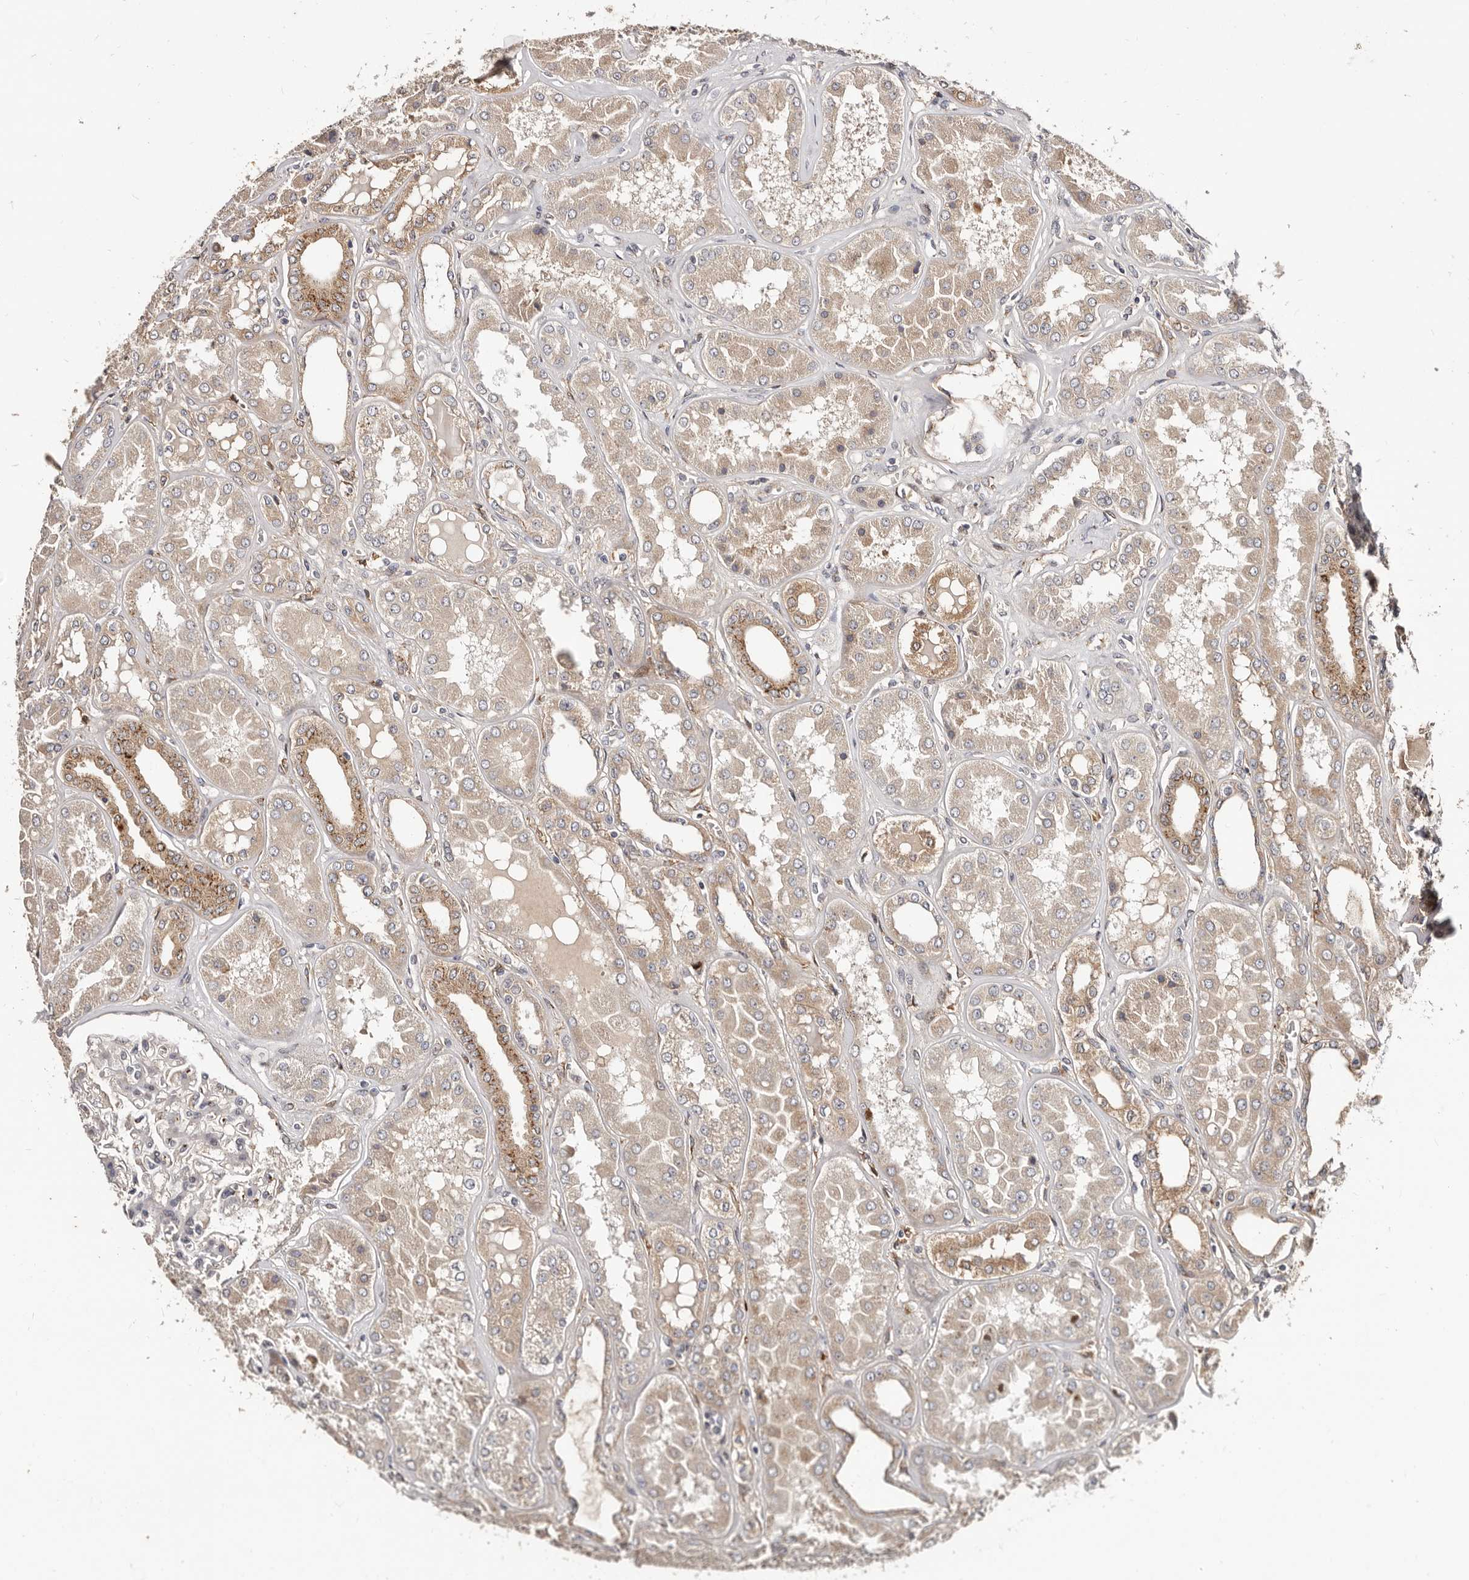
{"staining": {"intensity": "moderate", "quantity": "25%-75%", "location": "cytoplasmic/membranous"}, "tissue": "kidney", "cell_type": "Cells in glomeruli", "image_type": "normal", "snomed": [{"axis": "morphology", "description": "Normal tissue, NOS"}, {"axis": "topography", "description": "Kidney"}], "caption": "IHC (DAB) staining of normal kidney shows moderate cytoplasmic/membranous protein positivity in about 25%-75% of cells in glomeruli.", "gene": "DACT2", "patient": {"sex": "female", "age": 56}}